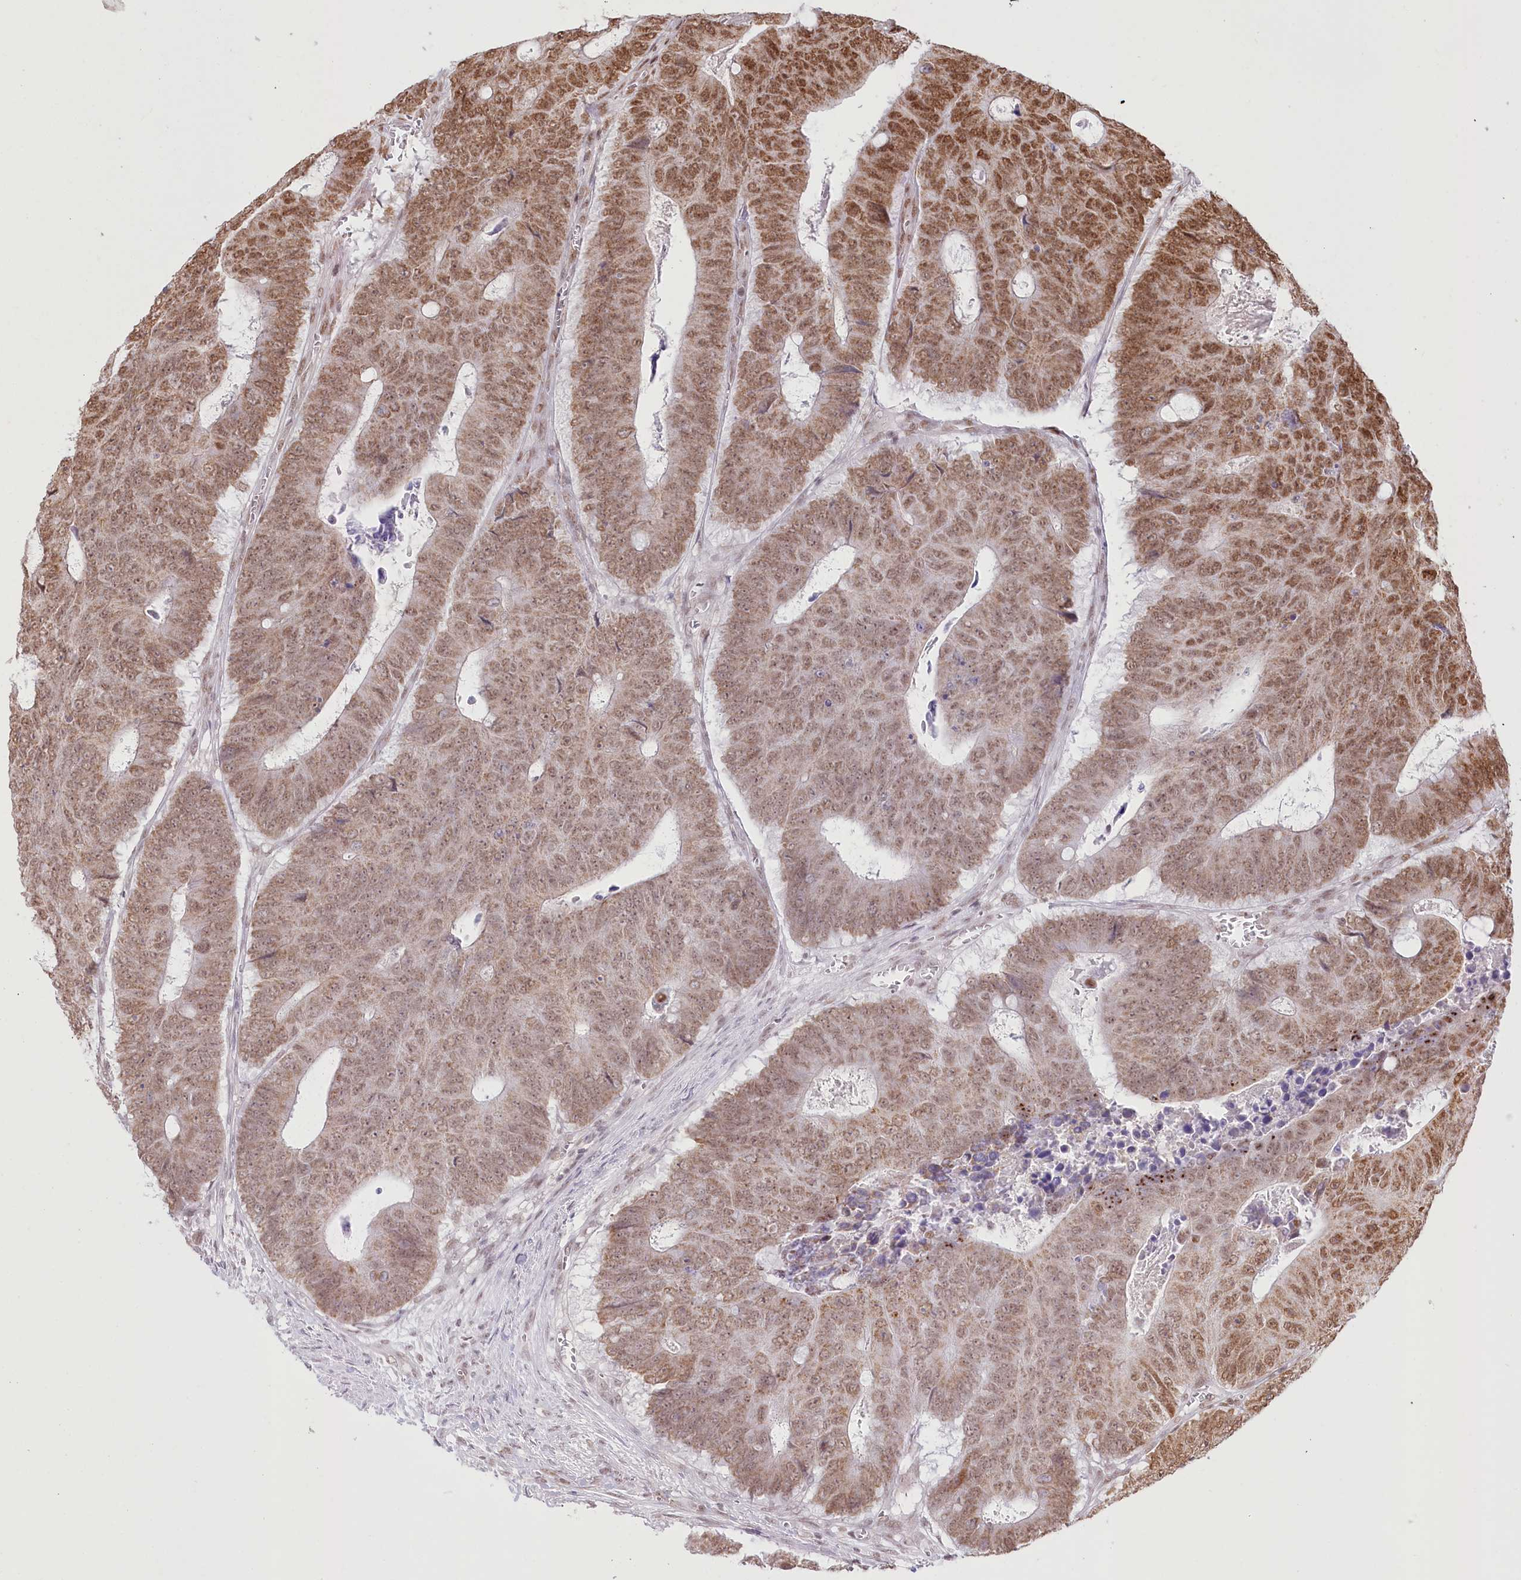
{"staining": {"intensity": "moderate", "quantity": ">75%", "location": "nuclear"}, "tissue": "colorectal cancer", "cell_type": "Tumor cells", "image_type": "cancer", "snomed": [{"axis": "morphology", "description": "Adenocarcinoma, NOS"}, {"axis": "topography", "description": "Colon"}], "caption": "This is a photomicrograph of IHC staining of colorectal cancer (adenocarcinoma), which shows moderate positivity in the nuclear of tumor cells.", "gene": "PYURF", "patient": {"sex": "male", "age": 87}}